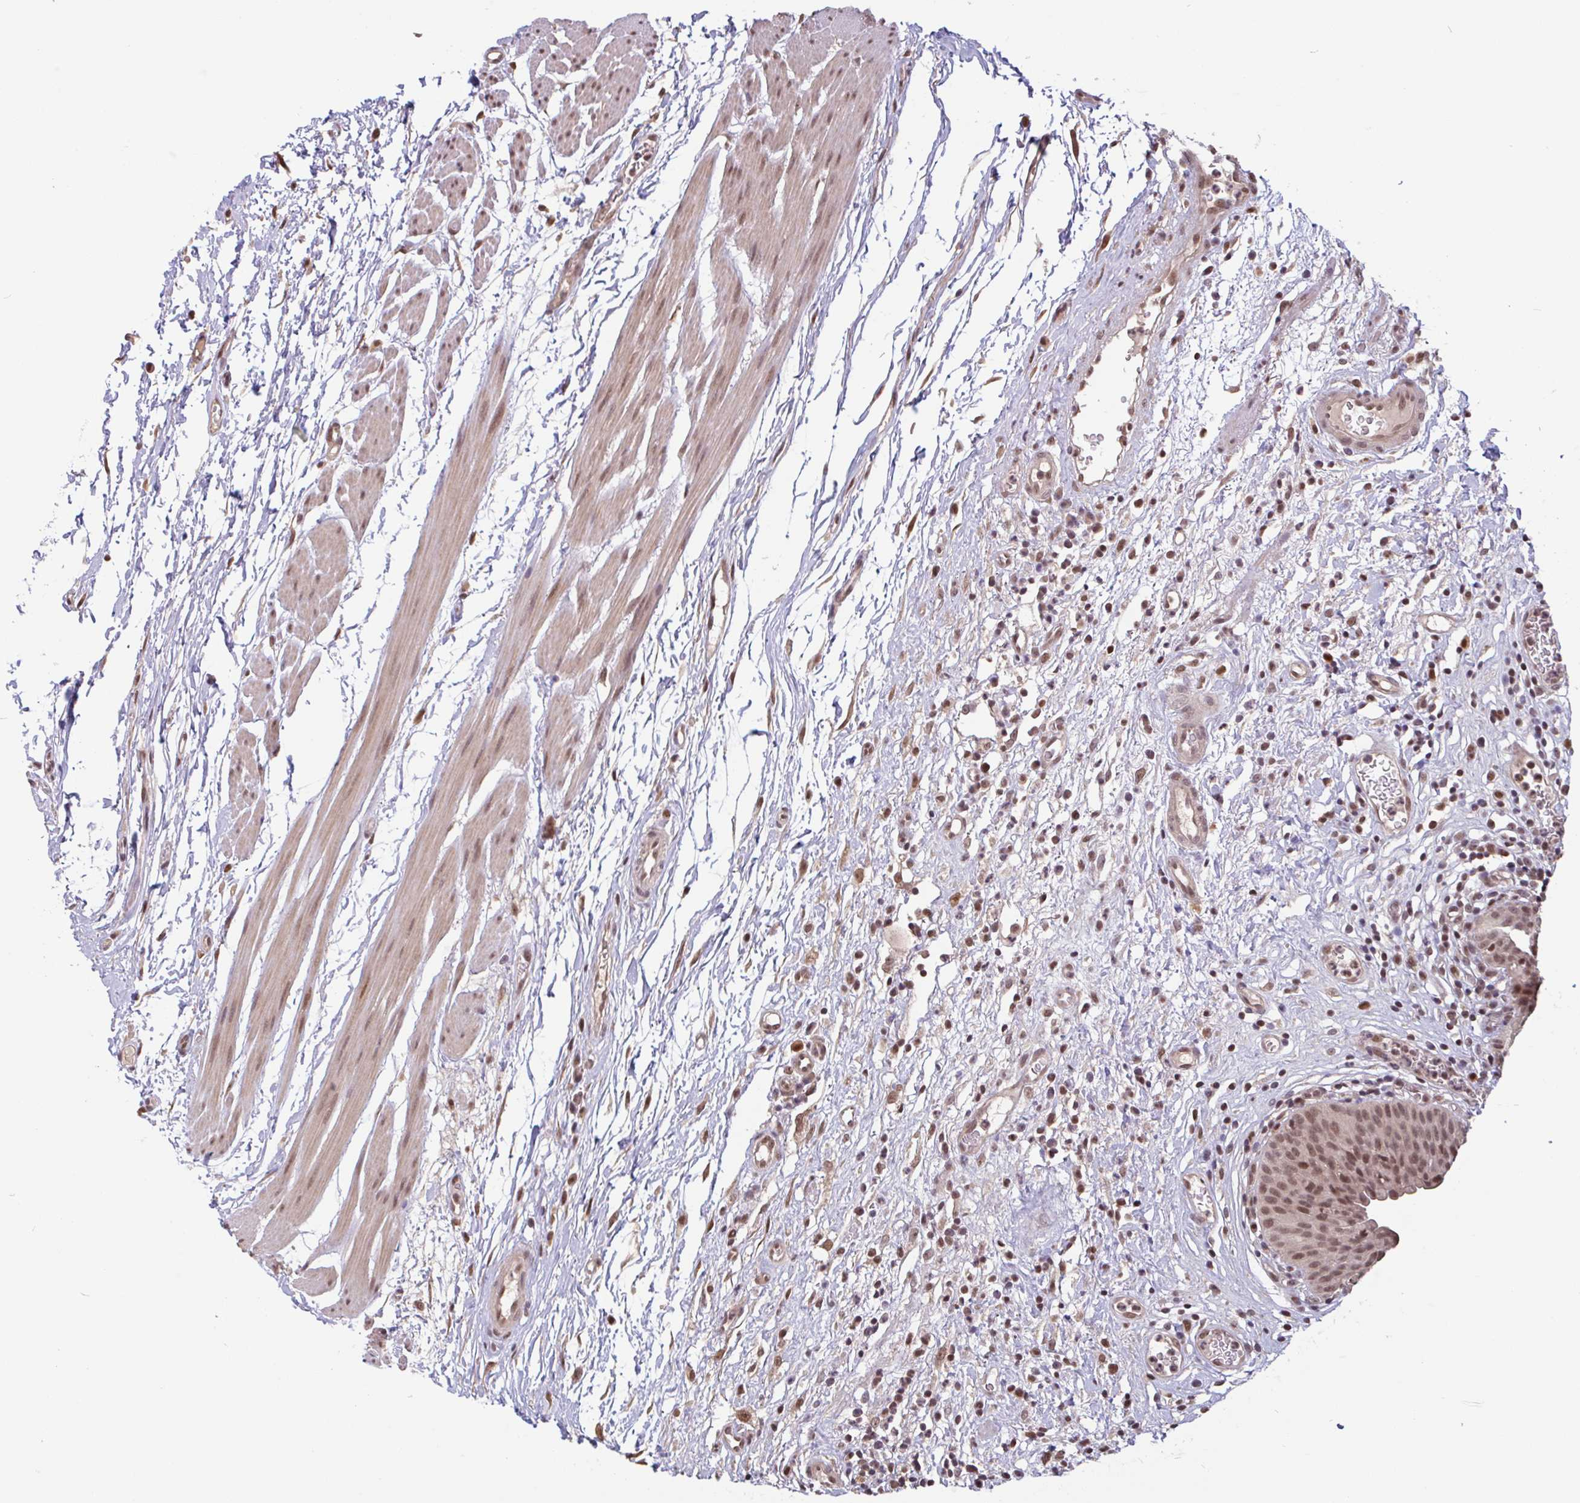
{"staining": {"intensity": "moderate", "quantity": ">75%", "location": "nuclear"}, "tissue": "urinary bladder", "cell_type": "Urothelial cells", "image_type": "normal", "snomed": [{"axis": "morphology", "description": "Normal tissue, NOS"}, {"axis": "morphology", "description": "Inflammation, NOS"}, {"axis": "topography", "description": "Urinary bladder"}], "caption": "DAB immunohistochemical staining of normal human urinary bladder demonstrates moderate nuclear protein expression in about >75% of urothelial cells. Using DAB (3,3'-diaminobenzidine) (brown) and hematoxylin (blue) stains, captured at high magnification using brightfield microscopy.", "gene": "DR1", "patient": {"sex": "male", "age": 57}}